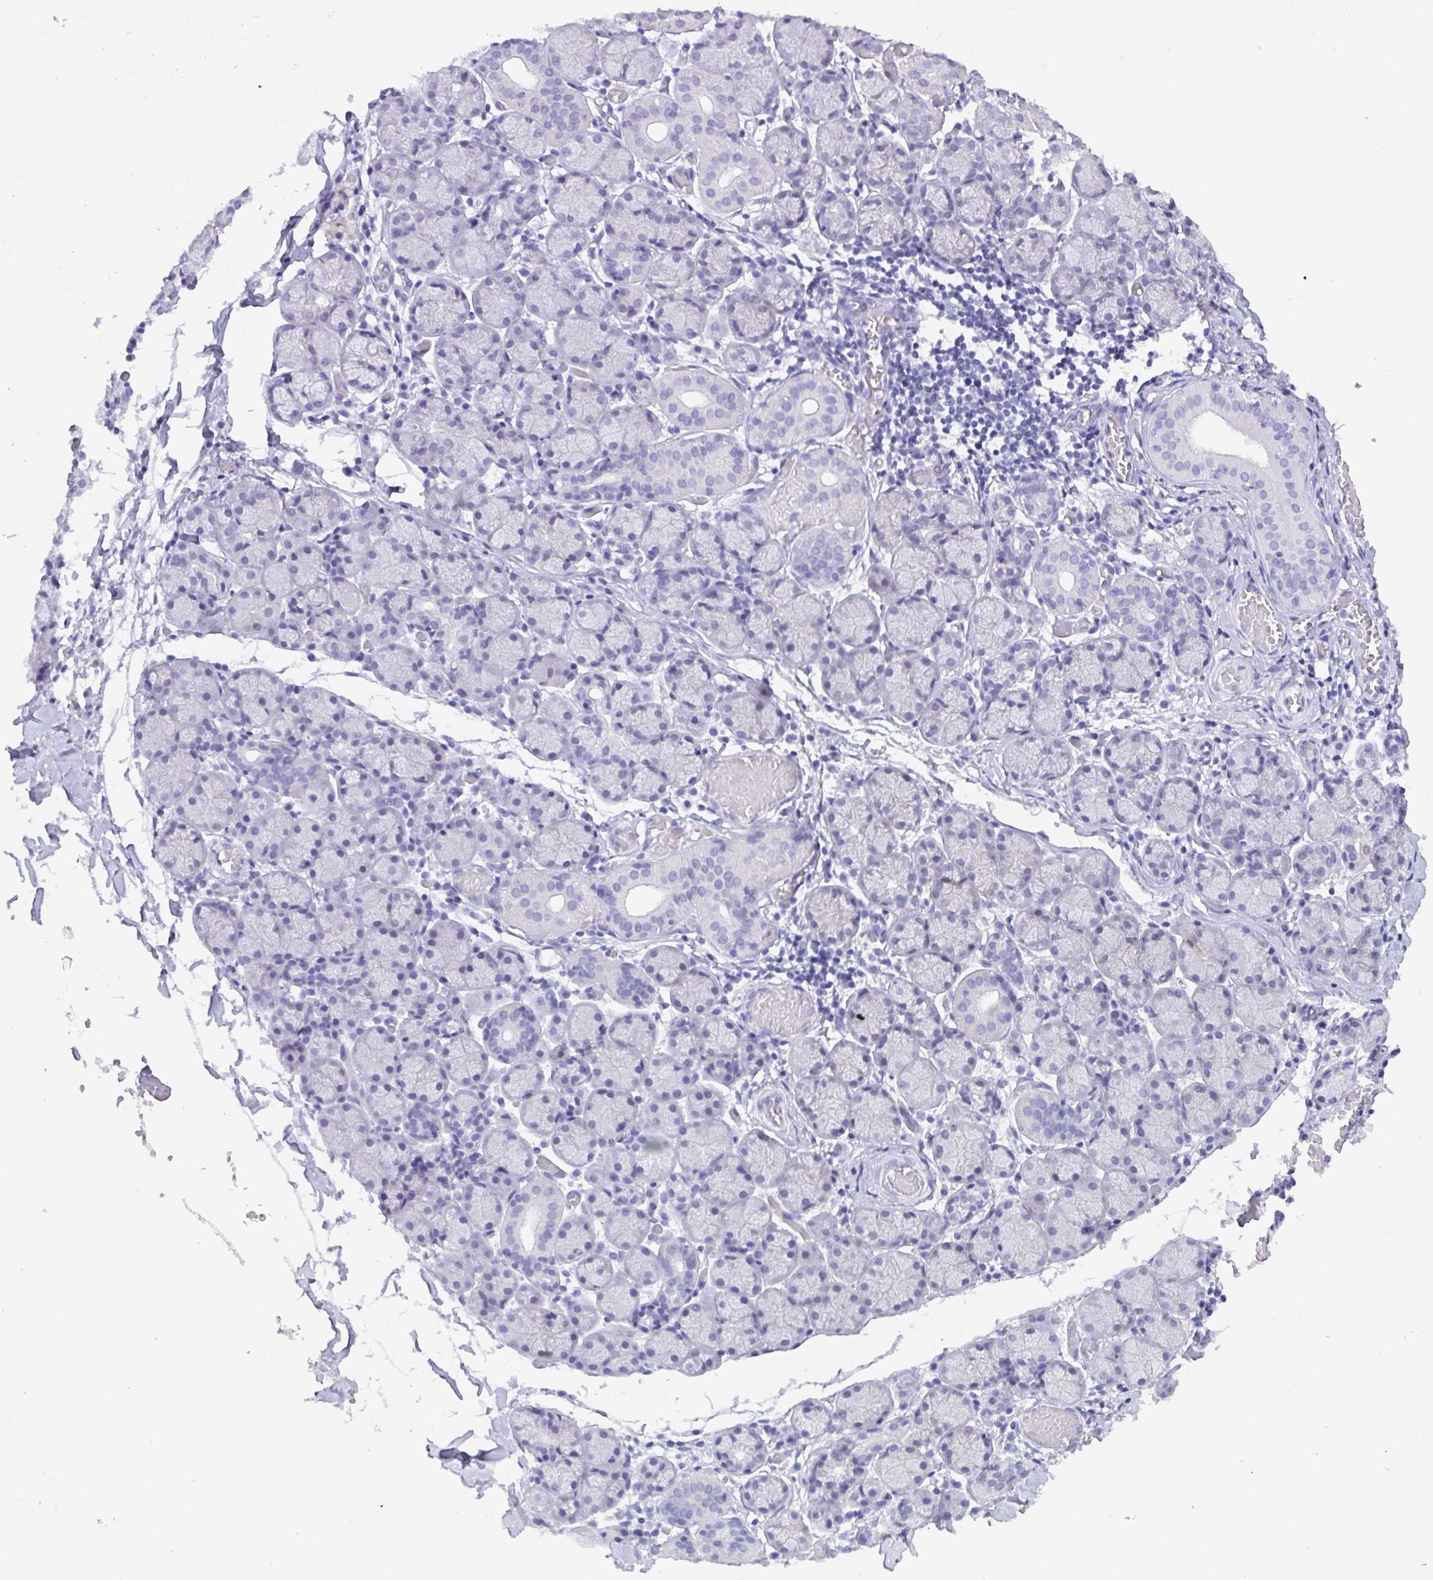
{"staining": {"intensity": "negative", "quantity": "none", "location": "none"}, "tissue": "salivary gland", "cell_type": "Glandular cells", "image_type": "normal", "snomed": [{"axis": "morphology", "description": "Normal tissue, NOS"}, {"axis": "topography", "description": "Salivary gland"}], "caption": "The IHC image has no significant staining in glandular cells of salivary gland.", "gene": "SCGN", "patient": {"sex": "female", "age": 24}}